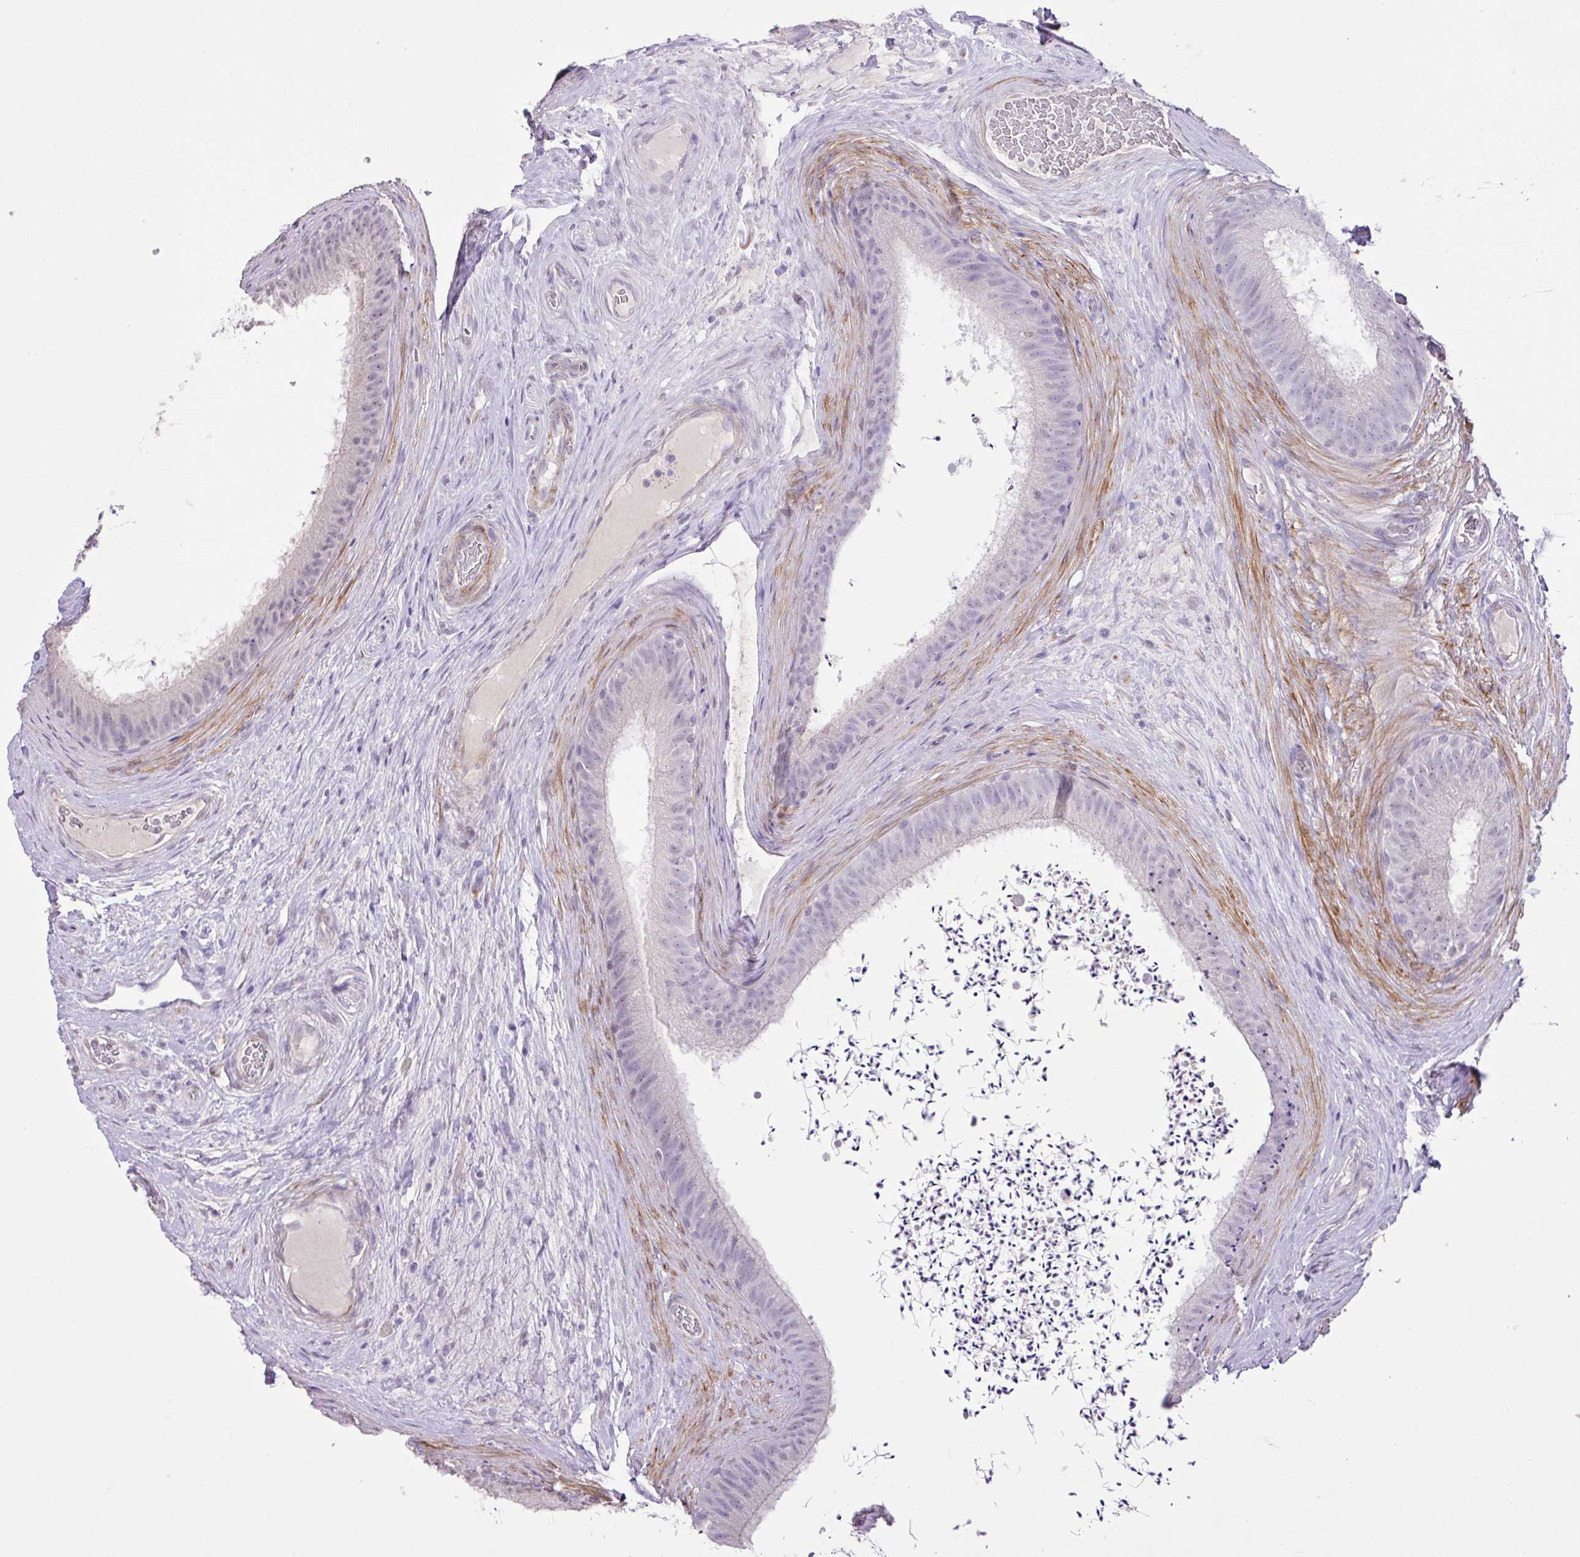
{"staining": {"intensity": "negative", "quantity": "none", "location": "none"}, "tissue": "epididymis", "cell_type": "Glandular cells", "image_type": "normal", "snomed": [{"axis": "morphology", "description": "Normal tissue, NOS"}, {"axis": "topography", "description": "Testis"}, {"axis": "topography", "description": "Epididymis"}], "caption": "DAB (3,3'-diaminobenzidine) immunohistochemical staining of benign epididymis displays no significant positivity in glandular cells. The staining is performed using DAB brown chromogen with nuclei counter-stained in using hematoxylin.", "gene": "DIP2A", "patient": {"sex": "male", "age": 41}}